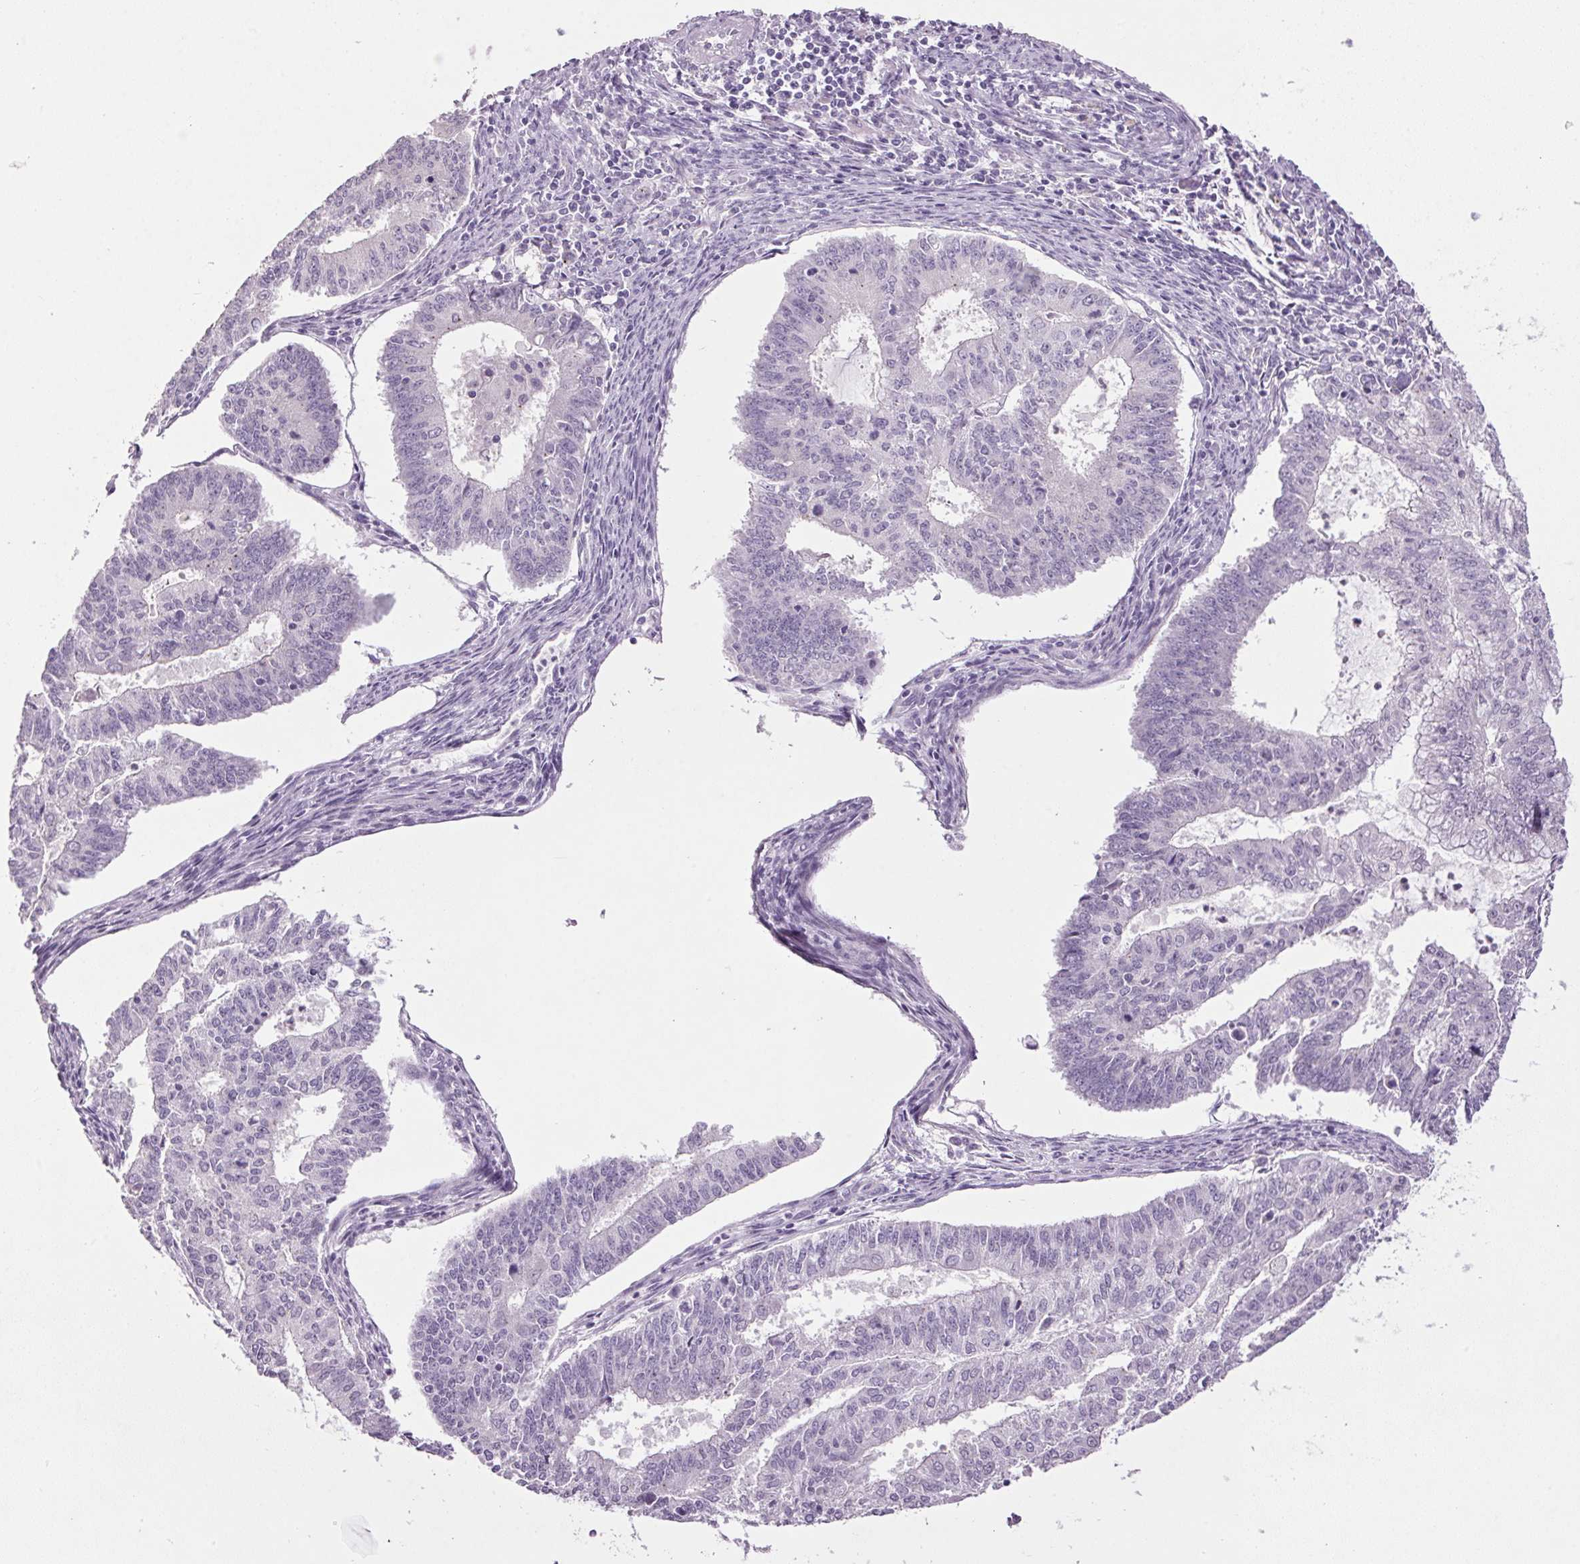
{"staining": {"intensity": "negative", "quantity": "none", "location": "none"}, "tissue": "endometrial cancer", "cell_type": "Tumor cells", "image_type": "cancer", "snomed": [{"axis": "morphology", "description": "Adenocarcinoma, NOS"}, {"axis": "topography", "description": "Endometrium"}], "caption": "Immunohistochemistry (IHC) image of endometrial cancer stained for a protein (brown), which shows no staining in tumor cells. The staining is performed using DAB (3,3'-diaminobenzidine) brown chromogen with nuclei counter-stained in using hematoxylin.", "gene": "PPP1R1A", "patient": {"sex": "female", "age": 61}}